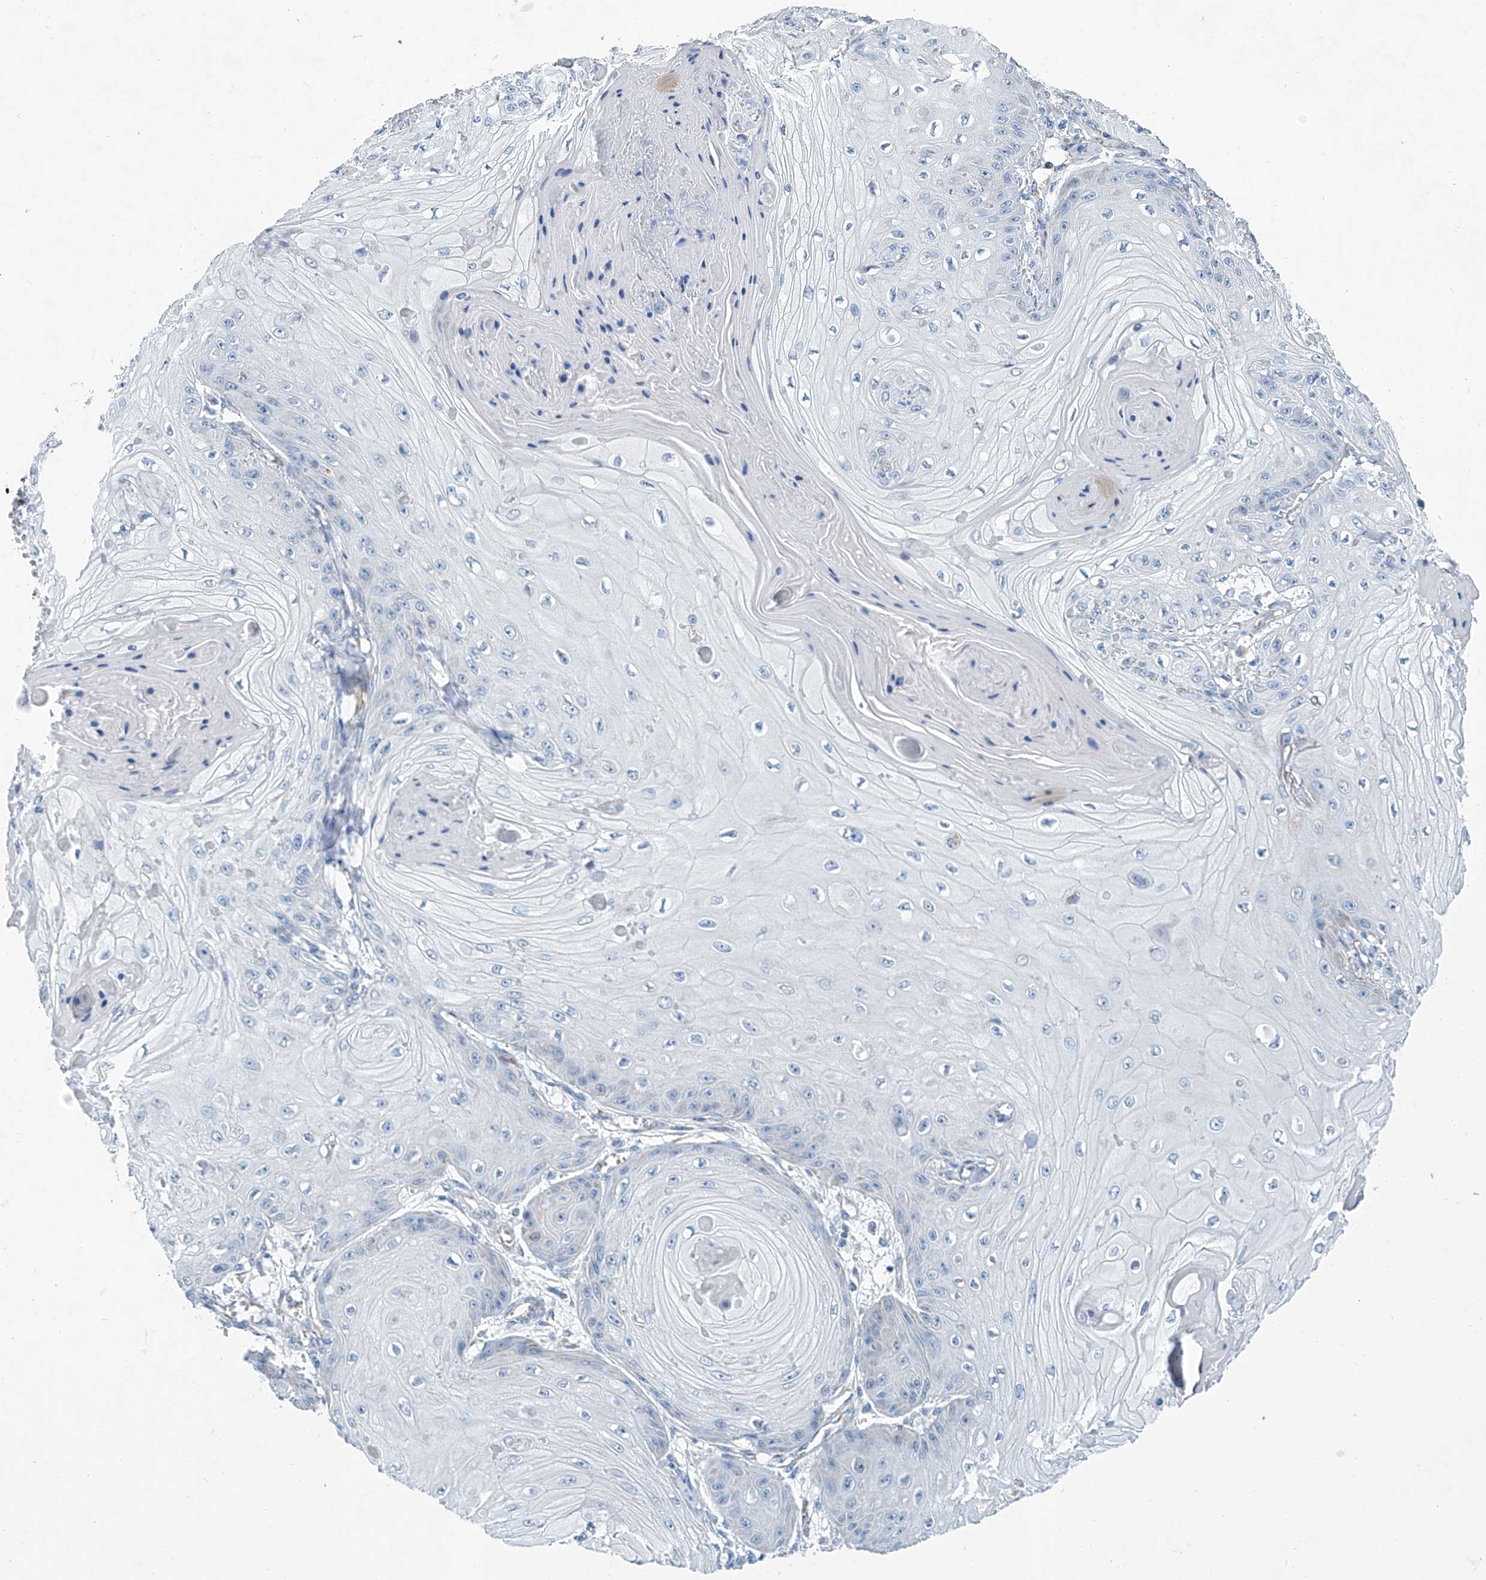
{"staining": {"intensity": "negative", "quantity": "none", "location": "none"}, "tissue": "skin cancer", "cell_type": "Tumor cells", "image_type": "cancer", "snomed": [{"axis": "morphology", "description": "Squamous cell carcinoma, NOS"}, {"axis": "topography", "description": "Skin"}], "caption": "A high-resolution image shows IHC staining of skin squamous cell carcinoma, which reveals no significant staining in tumor cells.", "gene": "MT-ND1", "patient": {"sex": "male", "age": 74}}